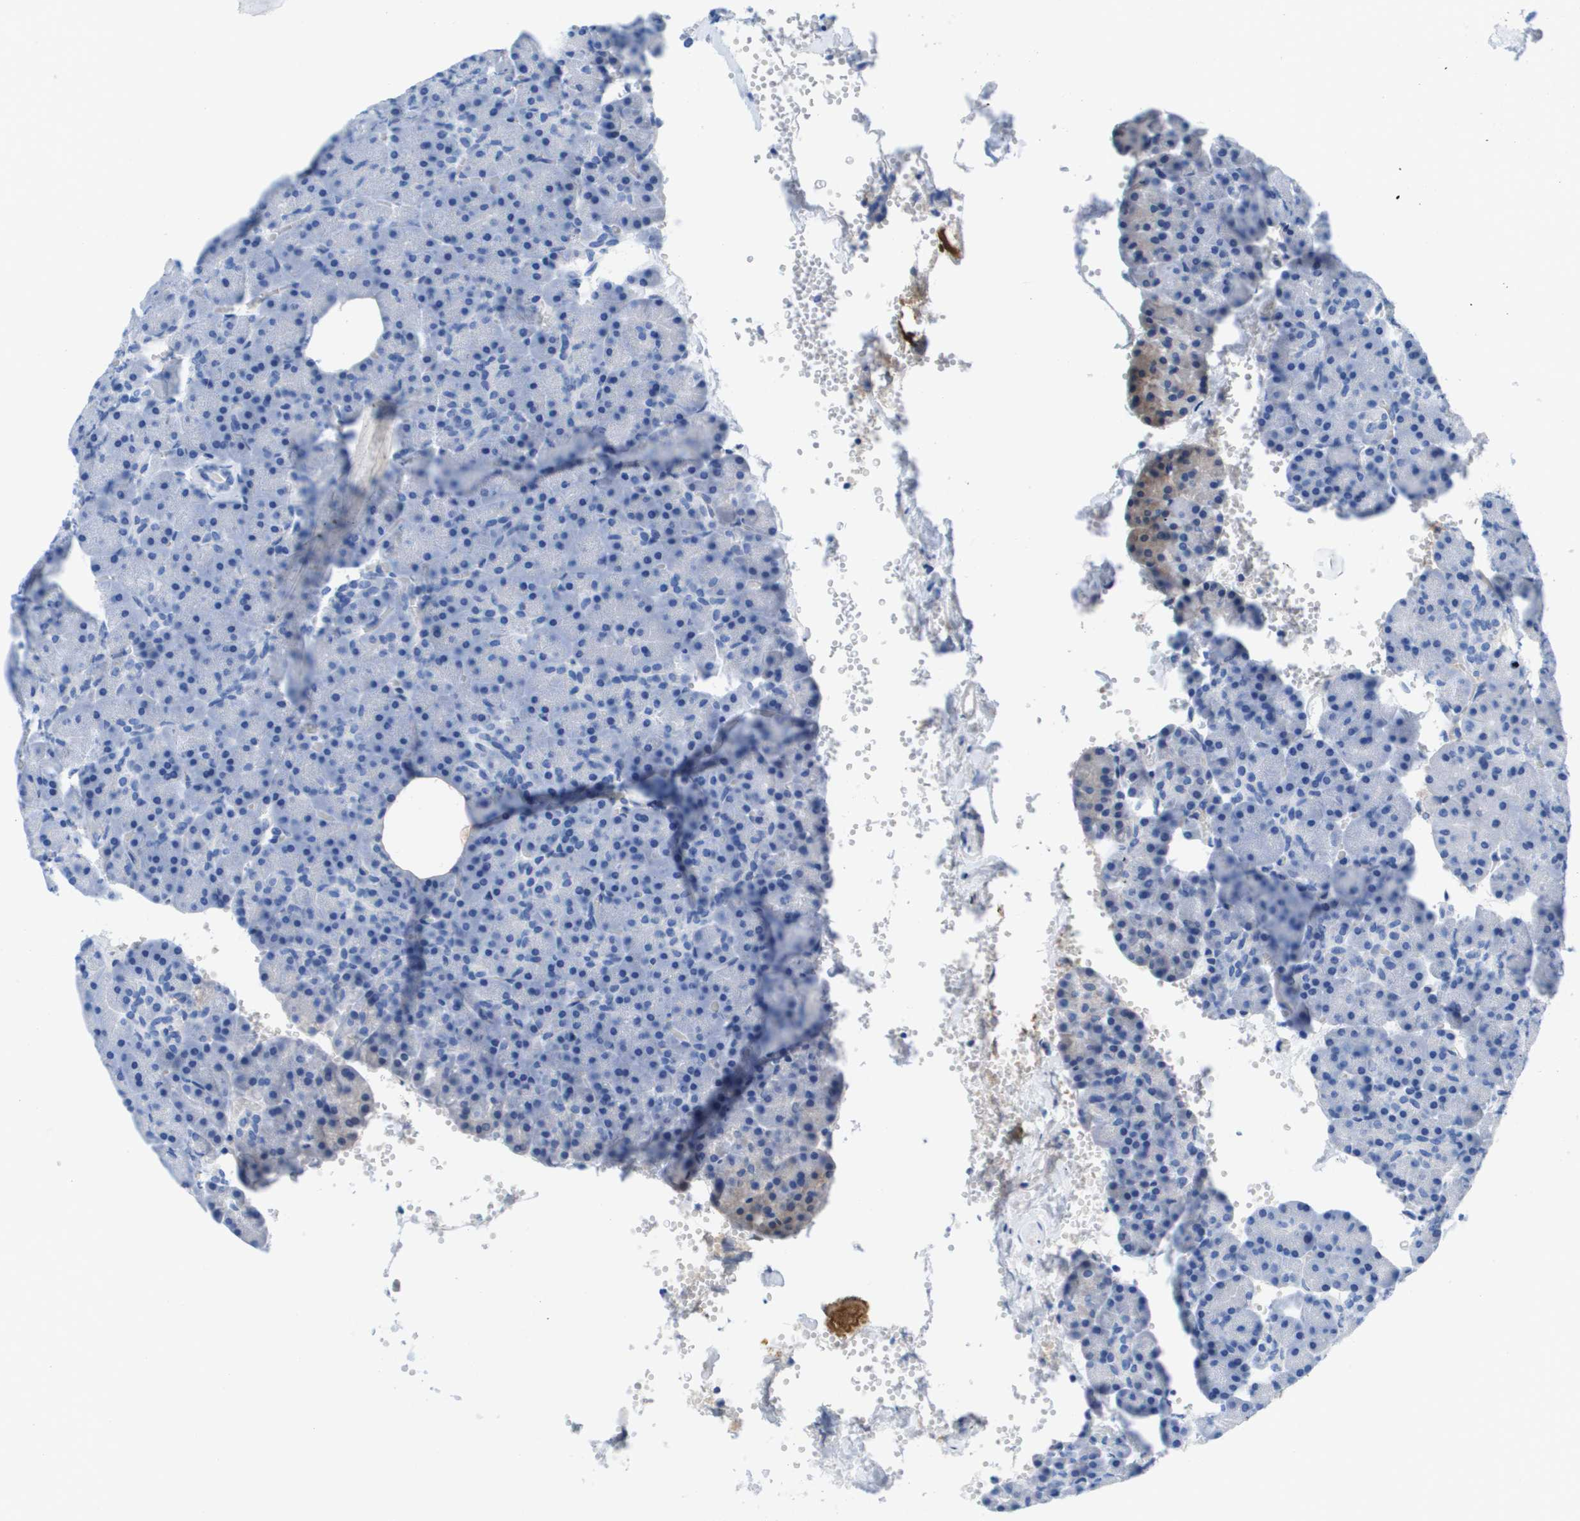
{"staining": {"intensity": "negative", "quantity": "none", "location": "none"}, "tissue": "pancreas", "cell_type": "Exocrine glandular cells", "image_type": "normal", "snomed": [{"axis": "morphology", "description": "Normal tissue, NOS"}, {"axis": "topography", "description": "Pancreas"}], "caption": "A histopathology image of pancreas stained for a protein displays no brown staining in exocrine glandular cells.", "gene": "APOA1", "patient": {"sex": "female", "age": 35}}